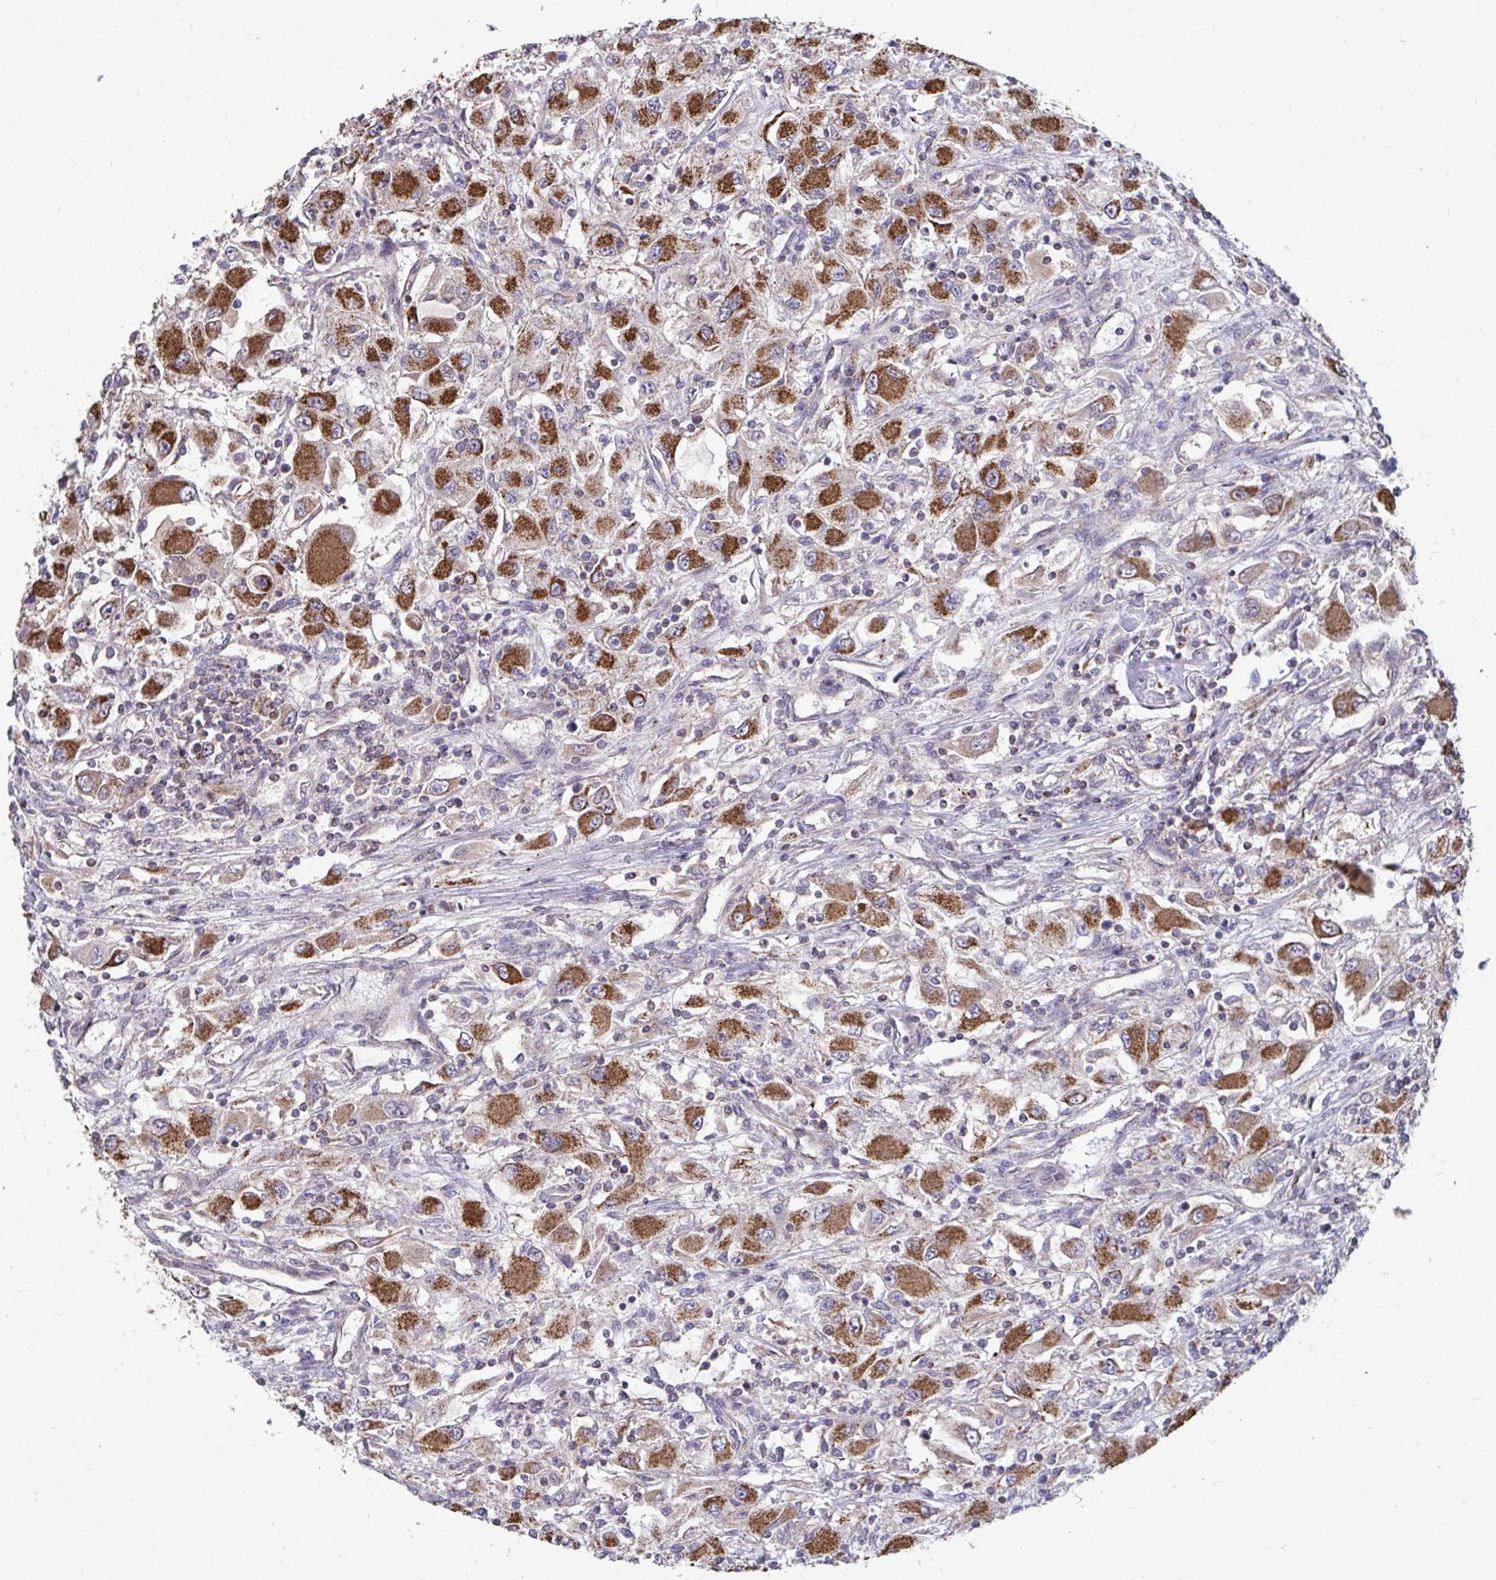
{"staining": {"intensity": "strong", "quantity": ">75%", "location": "cytoplasmic/membranous"}, "tissue": "renal cancer", "cell_type": "Tumor cells", "image_type": "cancer", "snomed": [{"axis": "morphology", "description": "Adenocarcinoma, NOS"}, {"axis": "topography", "description": "Kidney"}], "caption": "Protein positivity by immunohistochemistry (IHC) demonstrates strong cytoplasmic/membranous positivity in approximately >75% of tumor cells in renal cancer (adenocarcinoma).", "gene": "DNAJA2", "patient": {"sex": "female", "age": 67}}